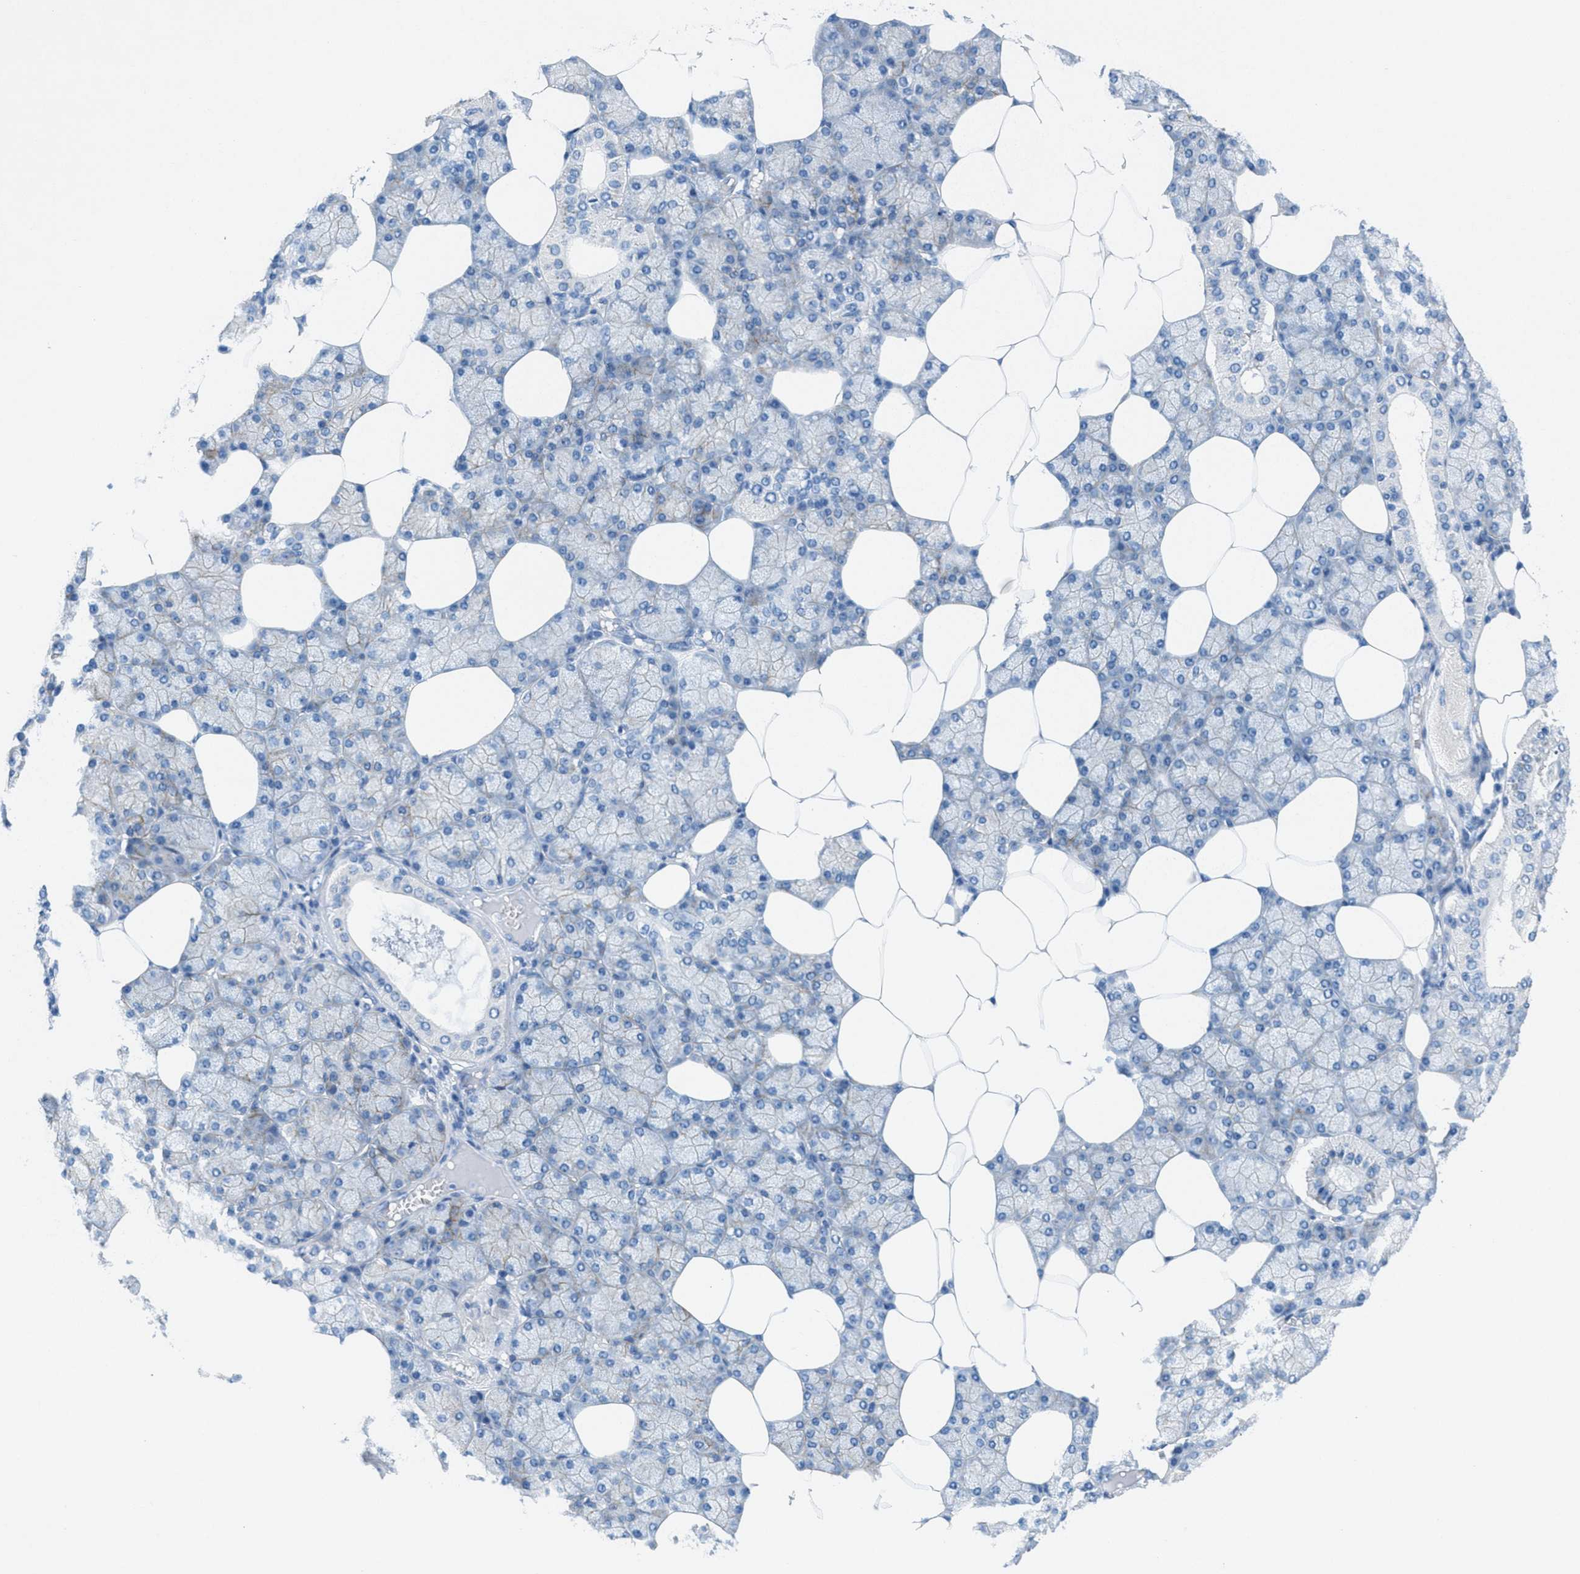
{"staining": {"intensity": "negative", "quantity": "none", "location": "none"}, "tissue": "salivary gland", "cell_type": "Glandular cells", "image_type": "normal", "snomed": [{"axis": "morphology", "description": "Normal tissue, NOS"}, {"axis": "topography", "description": "Salivary gland"}], "caption": "Immunohistochemical staining of benign human salivary gland demonstrates no significant expression in glandular cells.", "gene": "GALNT17", "patient": {"sex": "male", "age": 62}}